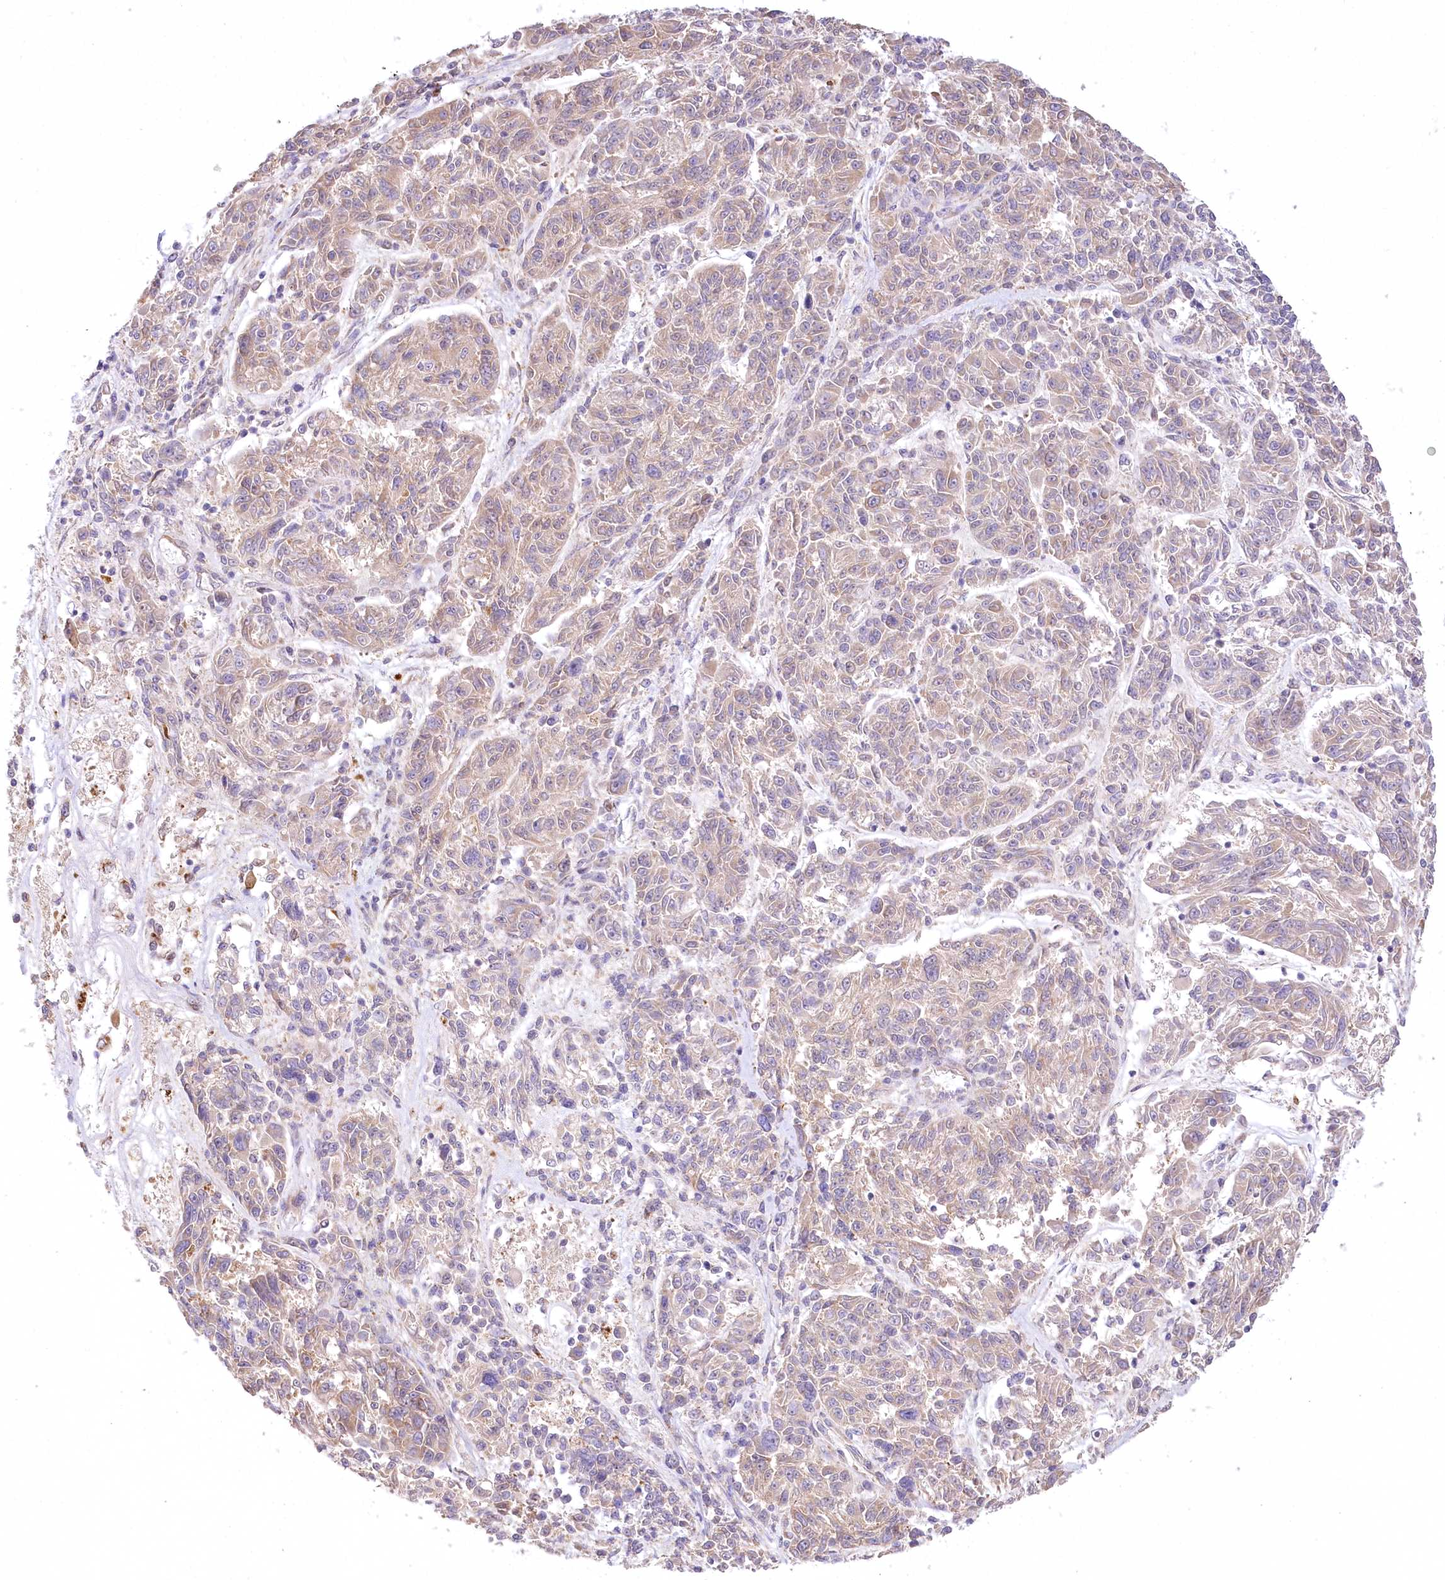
{"staining": {"intensity": "negative", "quantity": "none", "location": "none"}, "tissue": "melanoma", "cell_type": "Tumor cells", "image_type": "cancer", "snomed": [{"axis": "morphology", "description": "Malignant melanoma, NOS"}, {"axis": "topography", "description": "Skin"}], "caption": "High magnification brightfield microscopy of malignant melanoma stained with DAB (3,3'-diaminobenzidine) (brown) and counterstained with hematoxylin (blue): tumor cells show no significant expression.", "gene": "PYROXD1", "patient": {"sex": "male", "age": 53}}